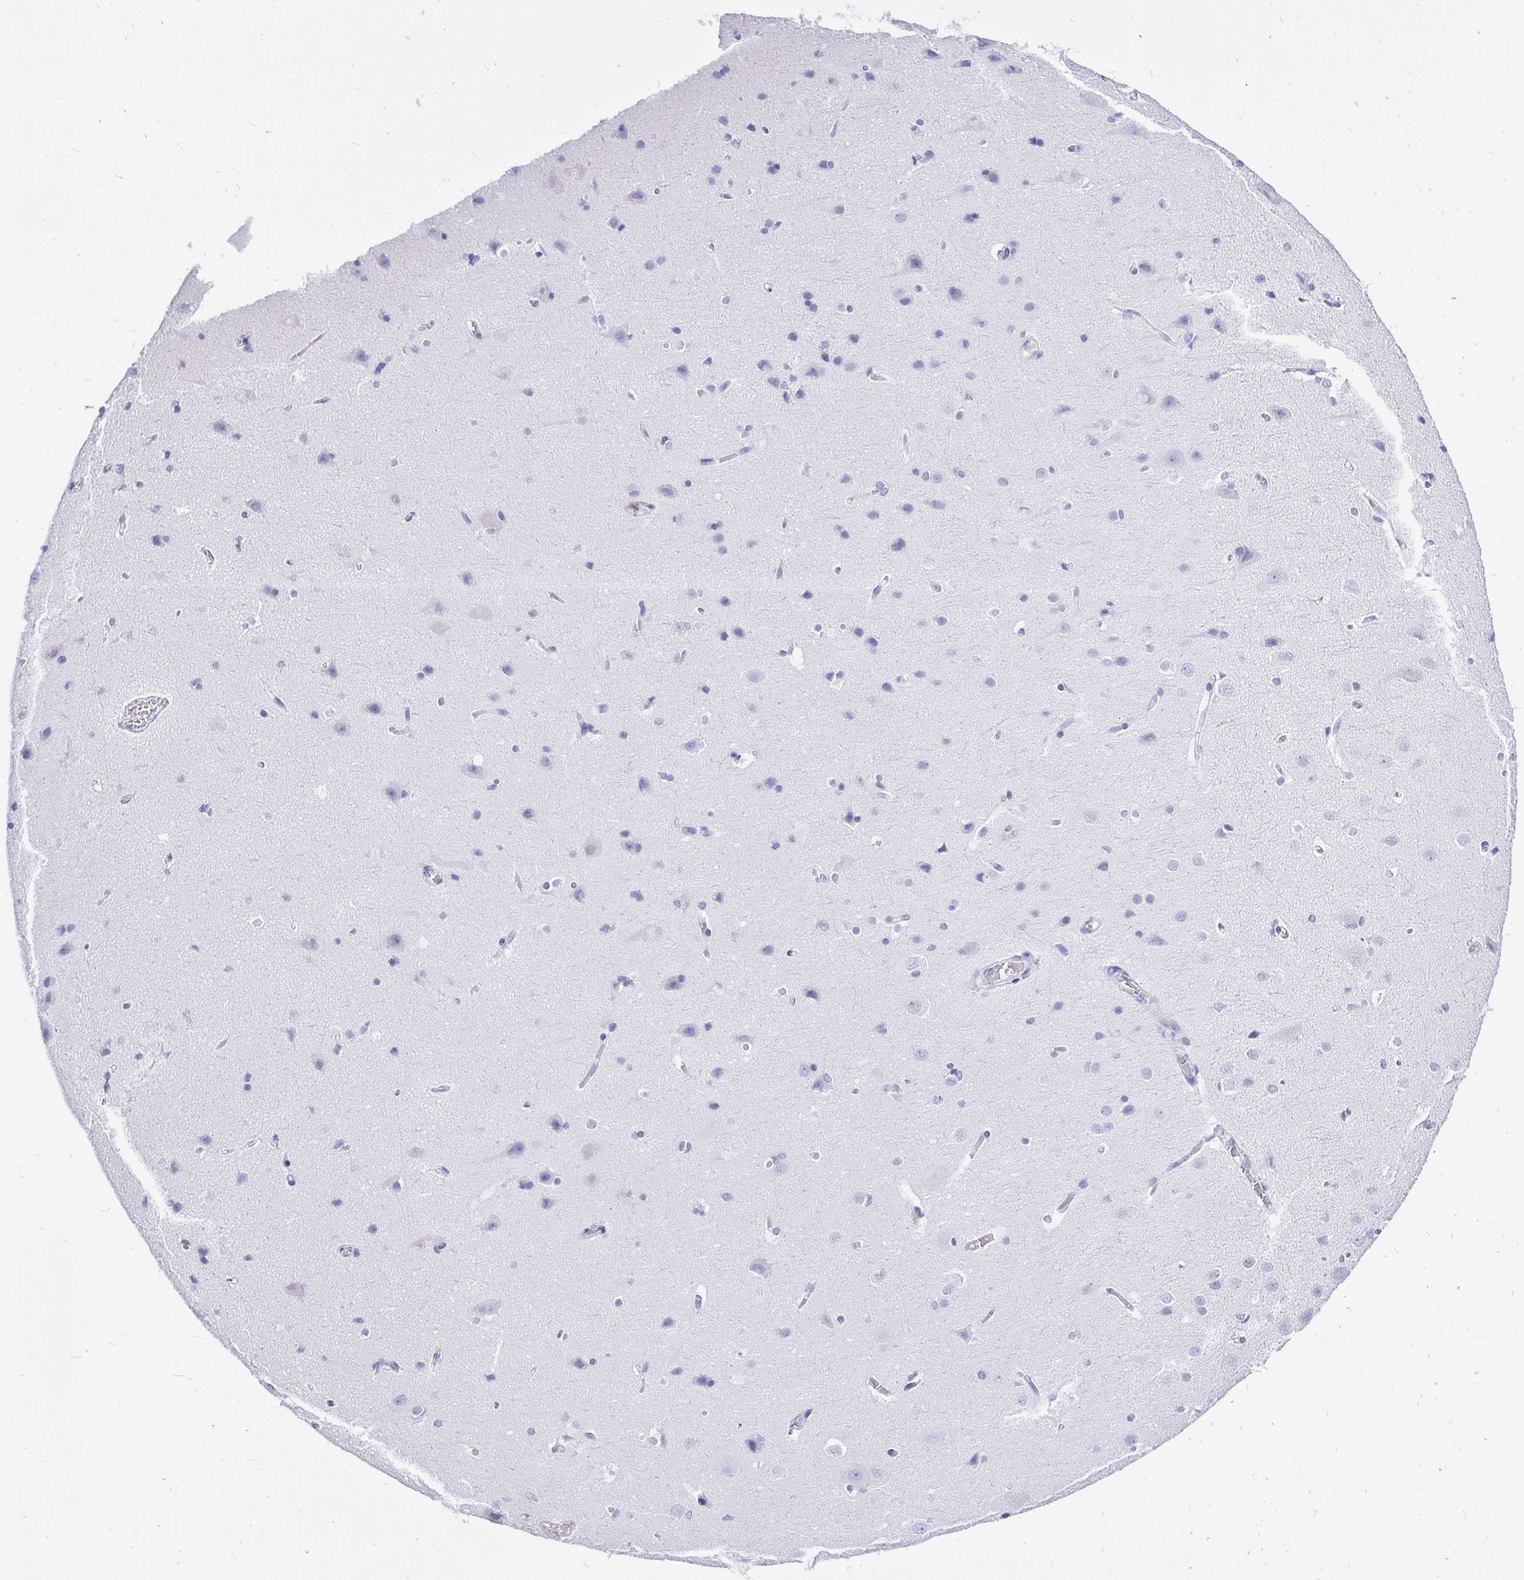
{"staining": {"intensity": "negative", "quantity": "none", "location": "none"}, "tissue": "cerebral cortex", "cell_type": "Endothelial cells", "image_type": "normal", "snomed": [{"axis": "morphology", "description": "Normal tissue, NOS"}, {"axis": "topography", "description": "Cerebral cortex"}], "caption": "IHC micrograph of unremarkable cerebral cortex: human cerebral cortex stained with DAB (3,3'-diaminobenzidine) shows no significant protein staining in endothelial cells.", "gene": "KRT13", "patient": {"sex": "male", "age": 37}}